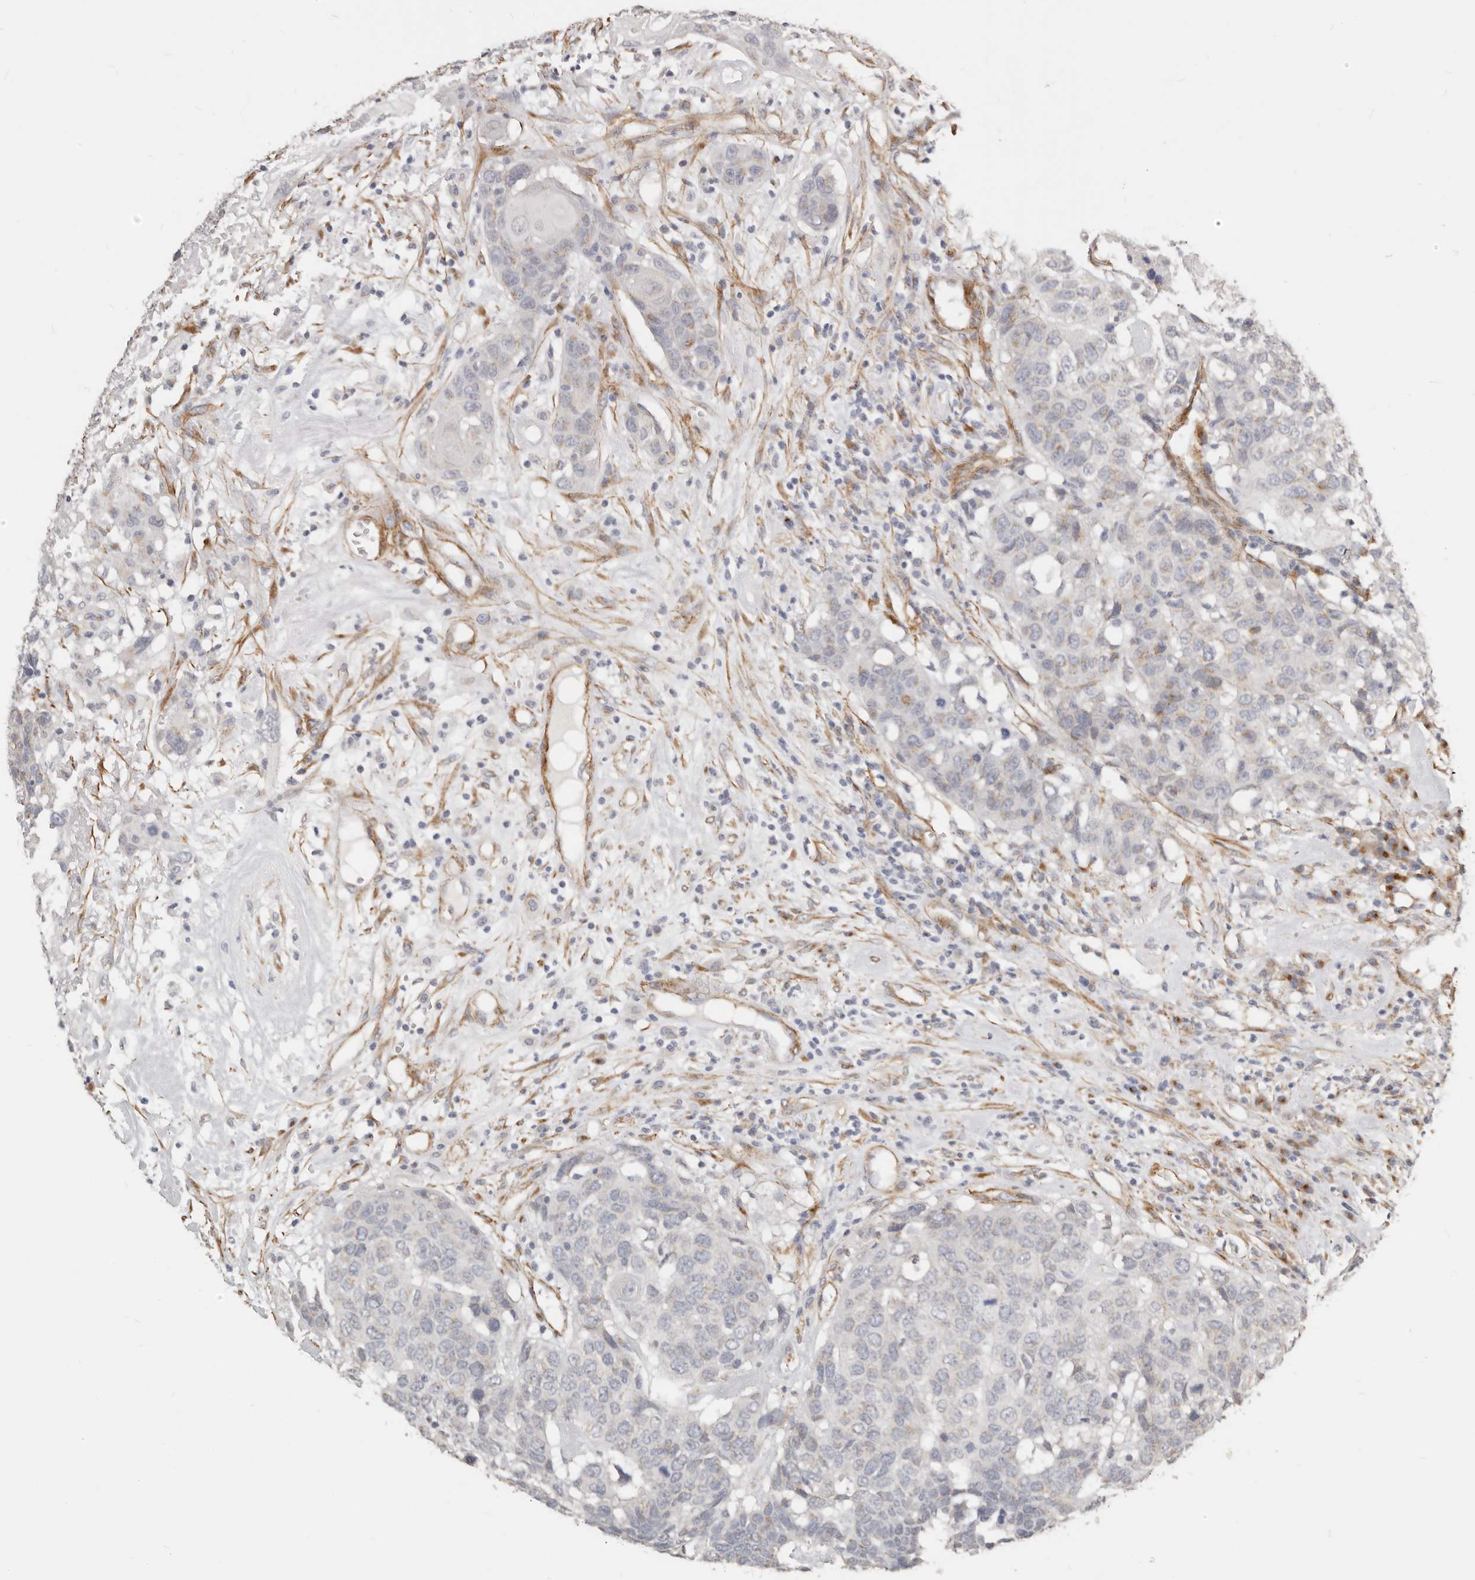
{"staining": {"intensity": "weak", "quantity": "<25%", "location": "cytoplasmic/membranous"}, "tissue": "head and neck cancer", "cell_type": "Tumor cells", "image_type": "cancer", "snomed": [{"axis": "morphology", "description": "Squamous cell carcinoma, NOS"}, {"axis": "topography", "description": "Head-Neck"}], "caption": "Immunohistochemistry of squamous cell carcinoma (head and neck) reveals no positivity in tumor cells.", "gene": "RABAC1", "patient": {"sex": "male", "age": 66}}